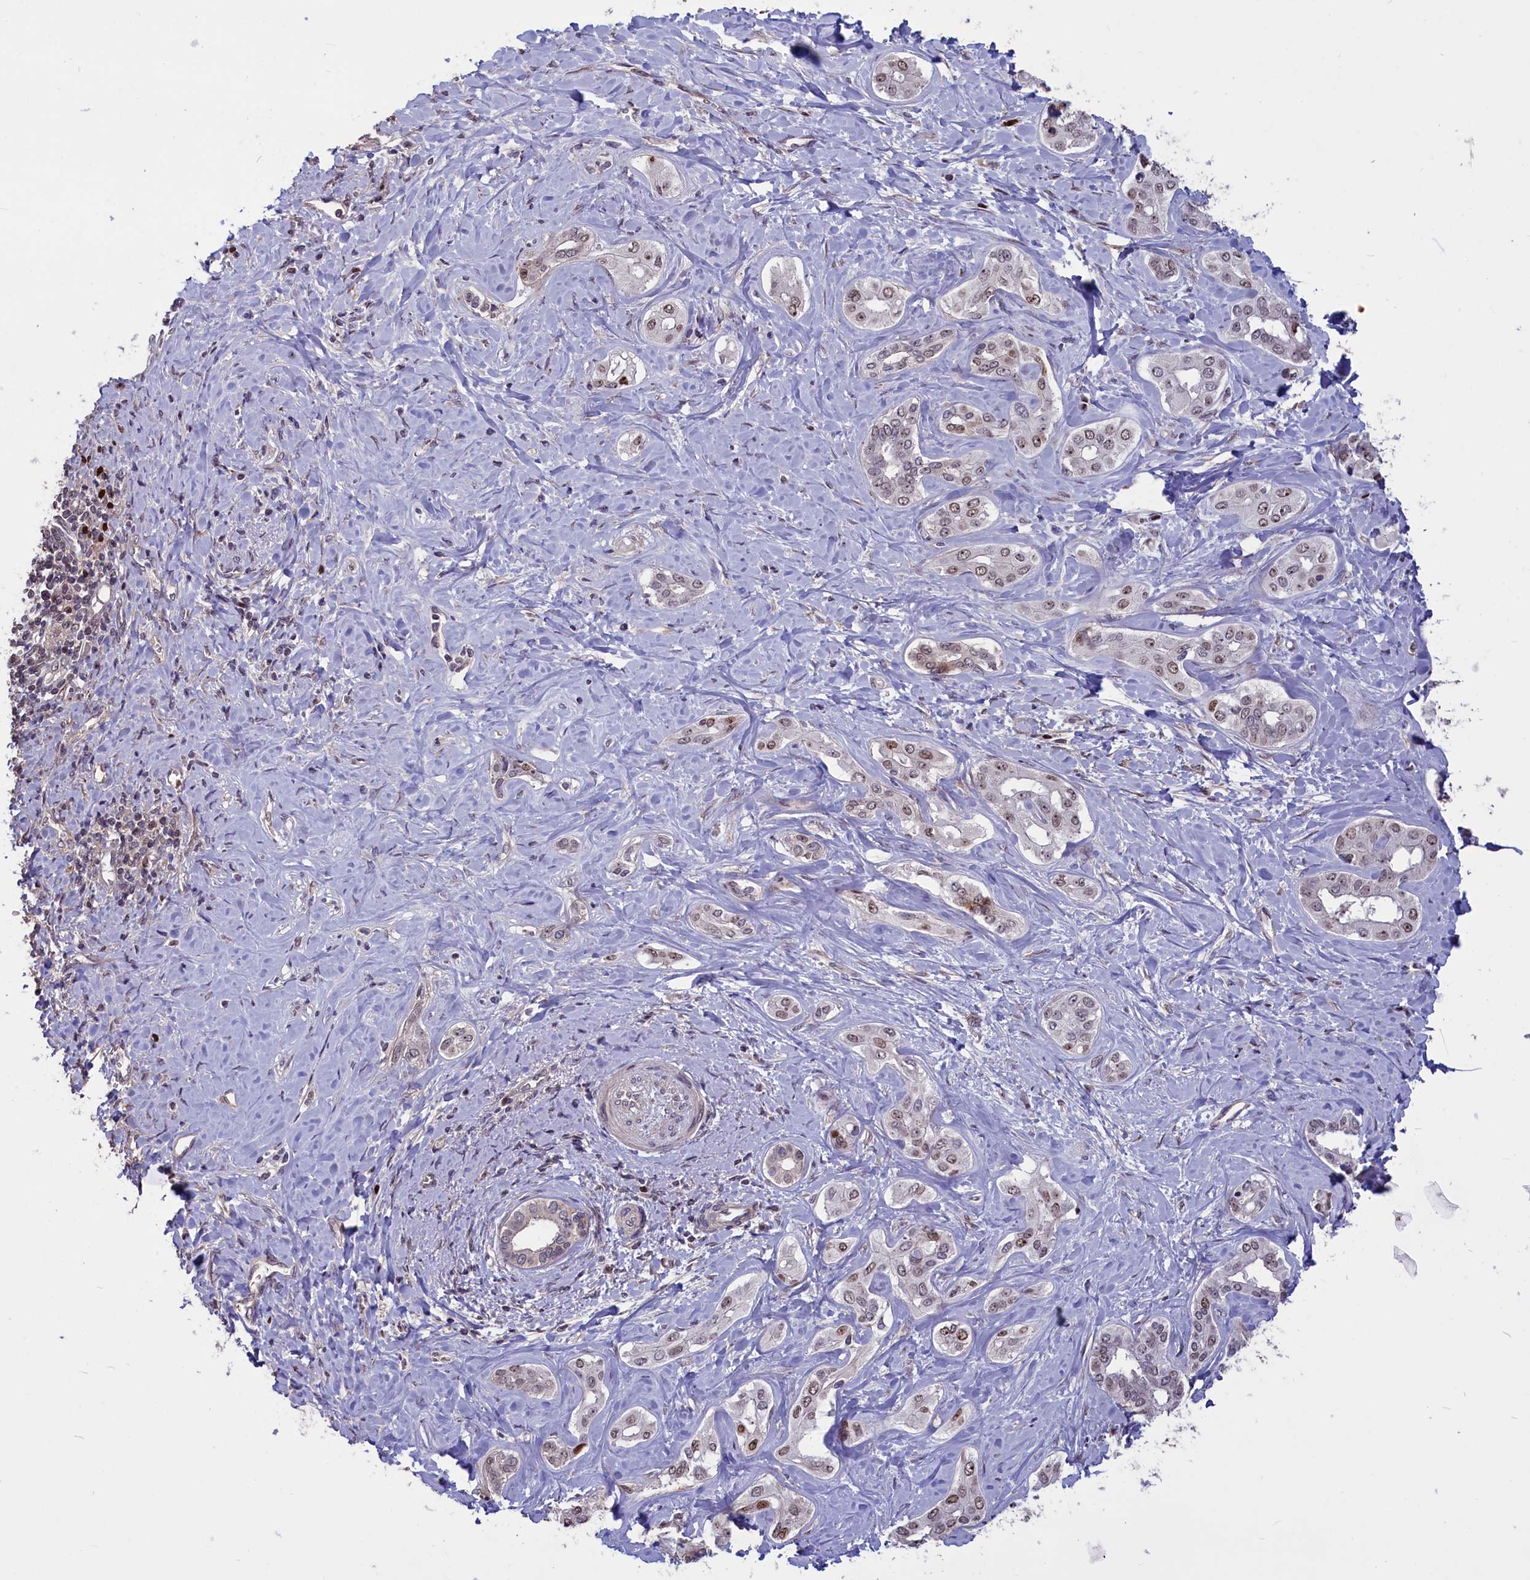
{"staining": {"intensity": "moderate", "quantity": "<25%", "location": "nuclear"}, "tissue": "liver cancer", "cell_type": "Tumor cells", "image_type": "cancer", "snomed": [{"axis": "morphology", "description": "Cholangiocarcinoma"}, {"axis": "topography", "description": "Liver"}], "caption": "Liver cholangiocarcinoma stained with immunohistochemistry (IHC) demonstrates moderate nuclear staining in about <25% of tumor cells.", "gene": "SHFL", "patient": {"sex": "female", "age": 77}}